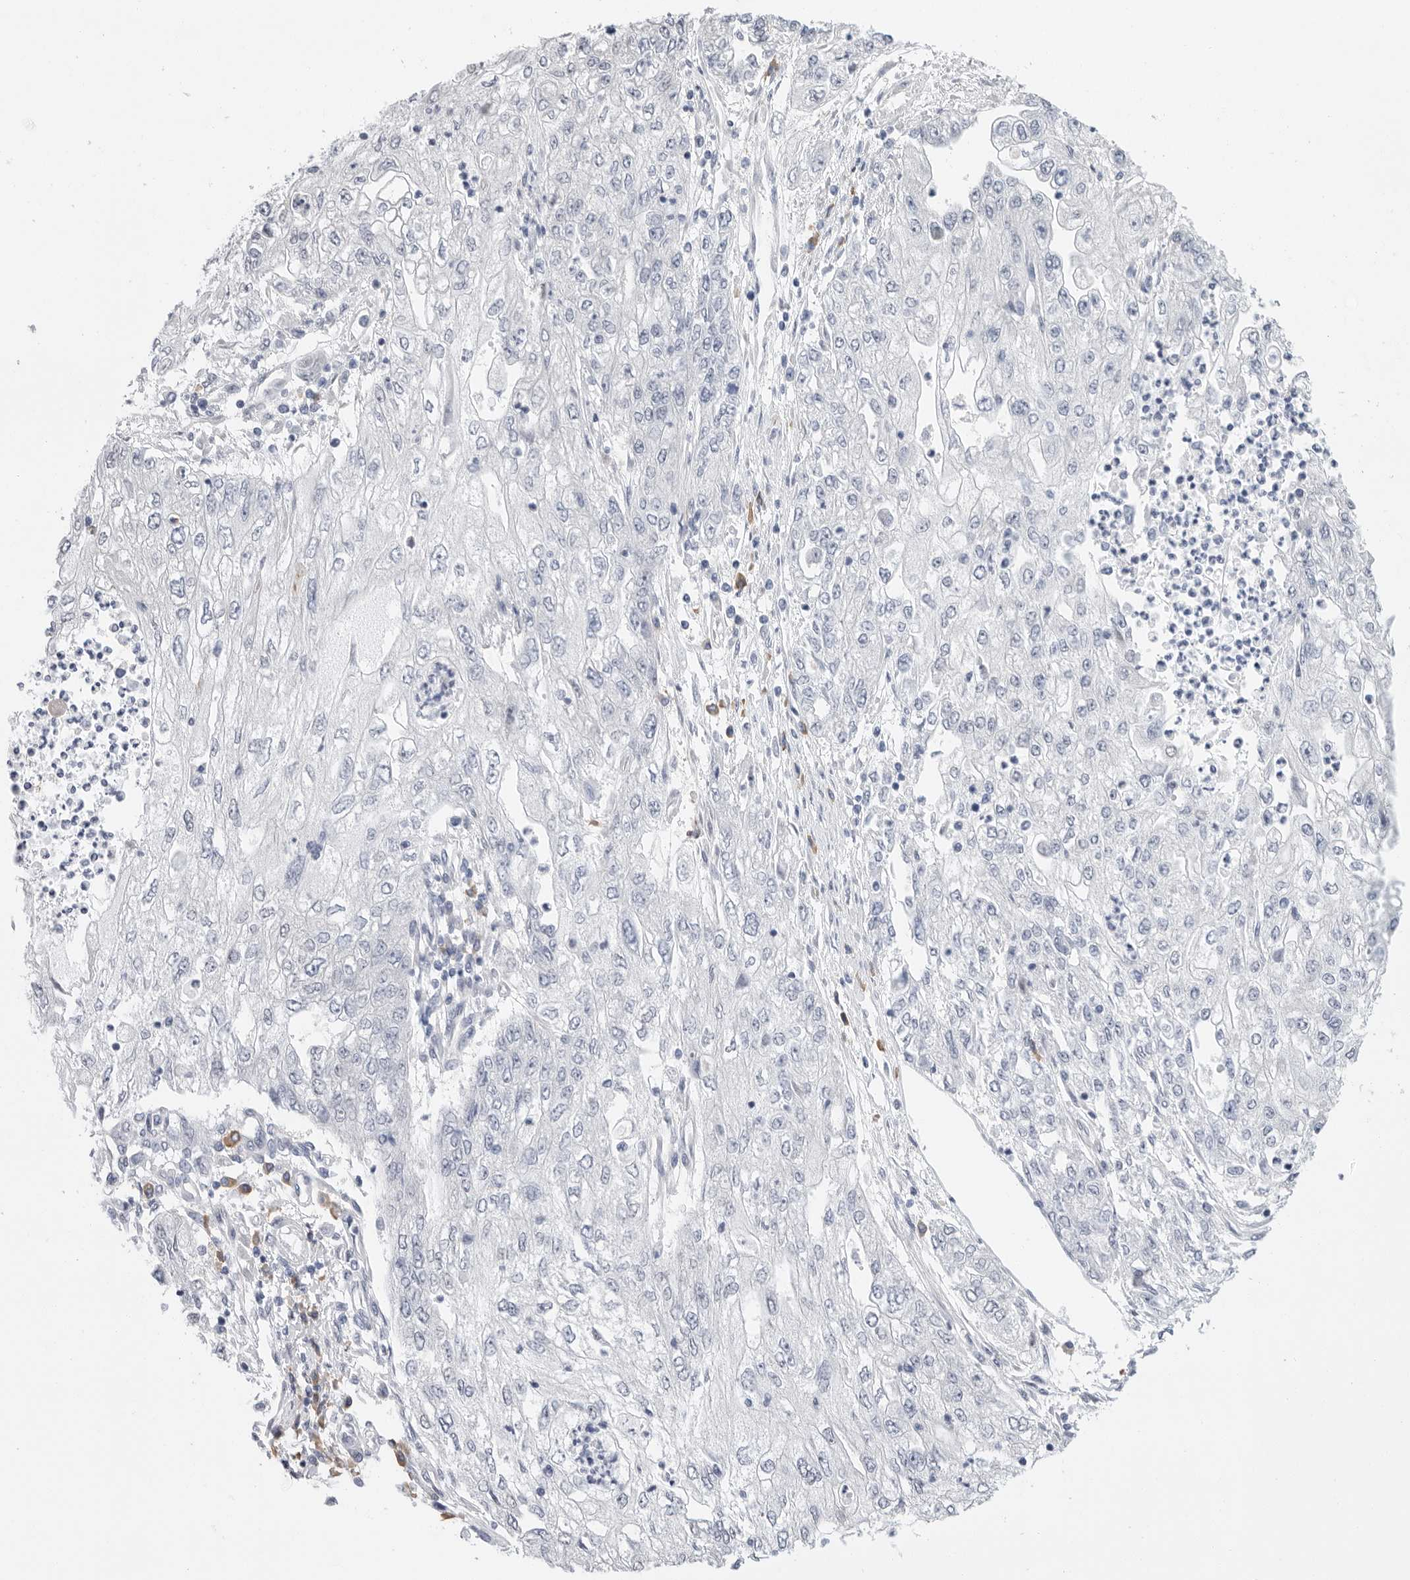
{"staining": {"intensity": "negative", "quantity": "none", "location": "none"}, "tissue": "endometrial cancer", "cell_type": "Tumor cells", "image_type": "cancer", "snomed": [{"axis": "morphology", "description": "Adenocarcinoma, NOS"}, {"axis": "topography", "description": "Endometrium"}], "caption": "The immunohistochemistry (IHC) micrograph has no significant positivity in tumor cells of endometrial cancer (adenocarcinoma) tissue.", "gene": "ARHGEF10", "patient": {"sex": "female", "age": 49}}